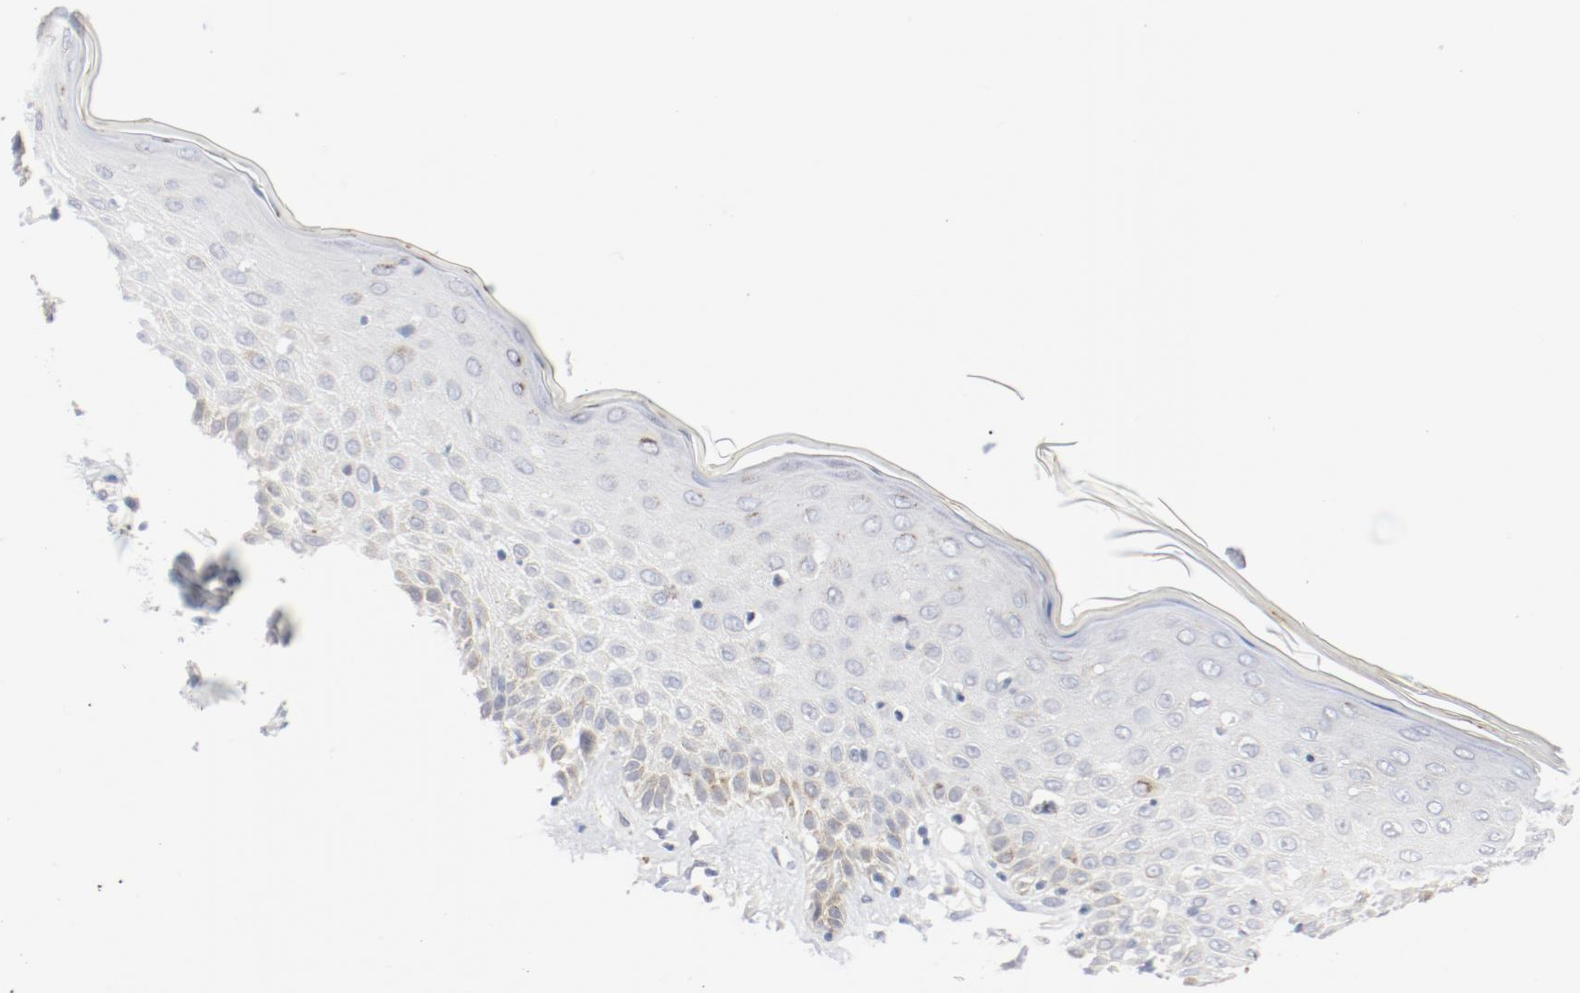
{"staining": {"intensity": "weak", "quantity": "<25%", "location": "cytoplasmic/membranous"}, "tissue": "skin cancer", "cell_type": "Tumor cells", "image_type": "cancer", "snomed": [{"axis": "morphology", "description": "Squamous cell carcinoma, NOS"}, {"axis": "topography", "description": "Skin"}], "caption": "Immunohistochemical staining of human skin cancer displays no significant expression in tumor cells. (Stains: DAB (3,3'-diaminobenzidine) immunohistochemistry with hematoxylin counter stain, Microscopy: brightfield microscopy at high magnification).", "gene": "PGM1", "patient": {"sex": "female", "age": 59}}